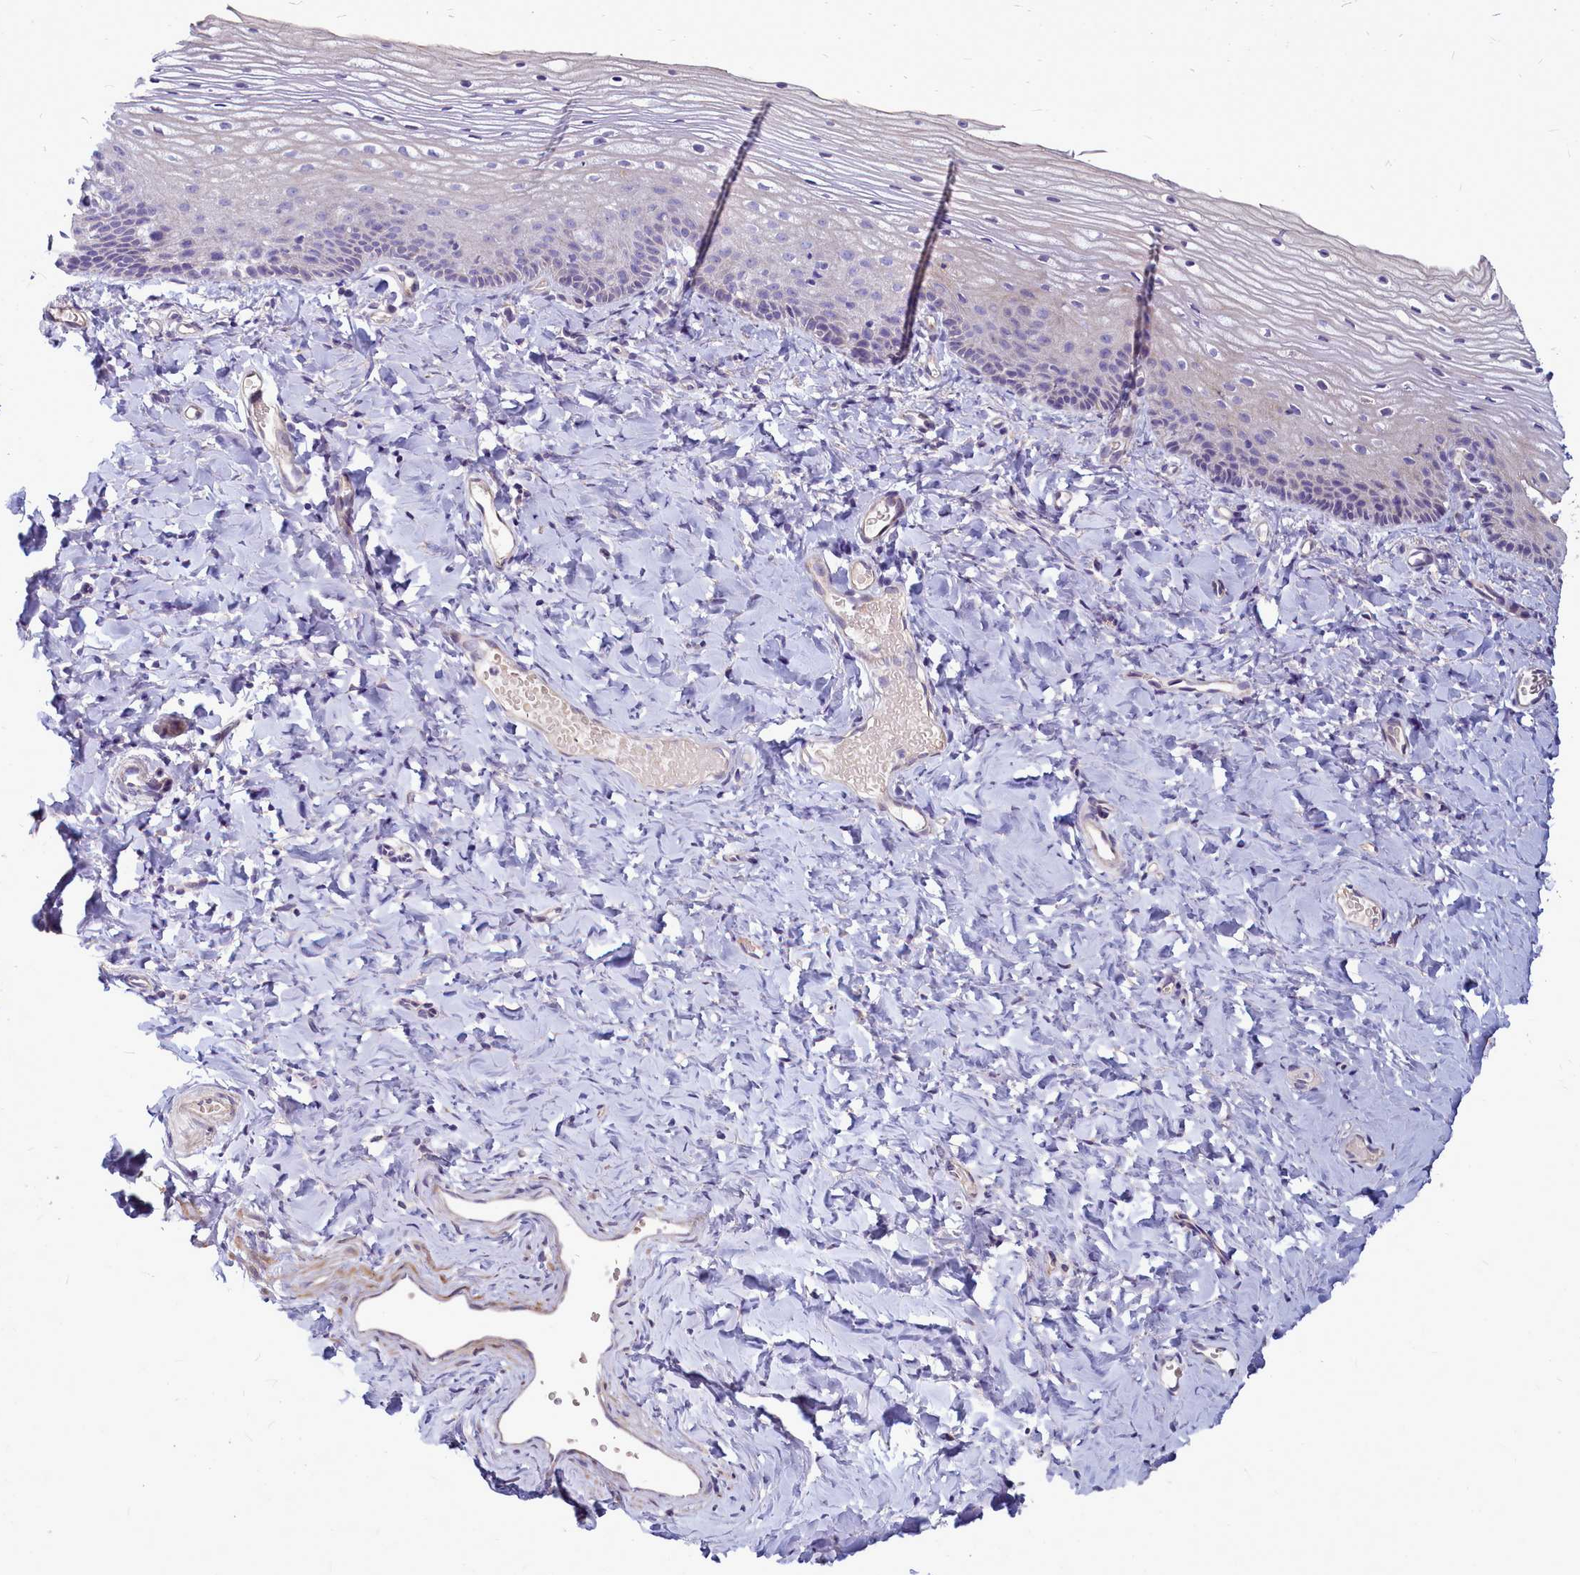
{"staining": {"intensity": "negative", "quantity": "none", "location": "none"}, "tissue": "vagina", "cell_type": "Squamous epithelial cells", "image_type": "normal", "snomed": [{"axis": "morphology", "description": "Normal tissue, NOS"}, {"axis": "topography", "description": "Vagina"}], "caption": "The immunohistochemistry (IHC) photomicrograph has no significant expression in squamous epithelial cells of vagina.", "gene": "SMPD4", "patient": {"sex": "female", "age": 60}}